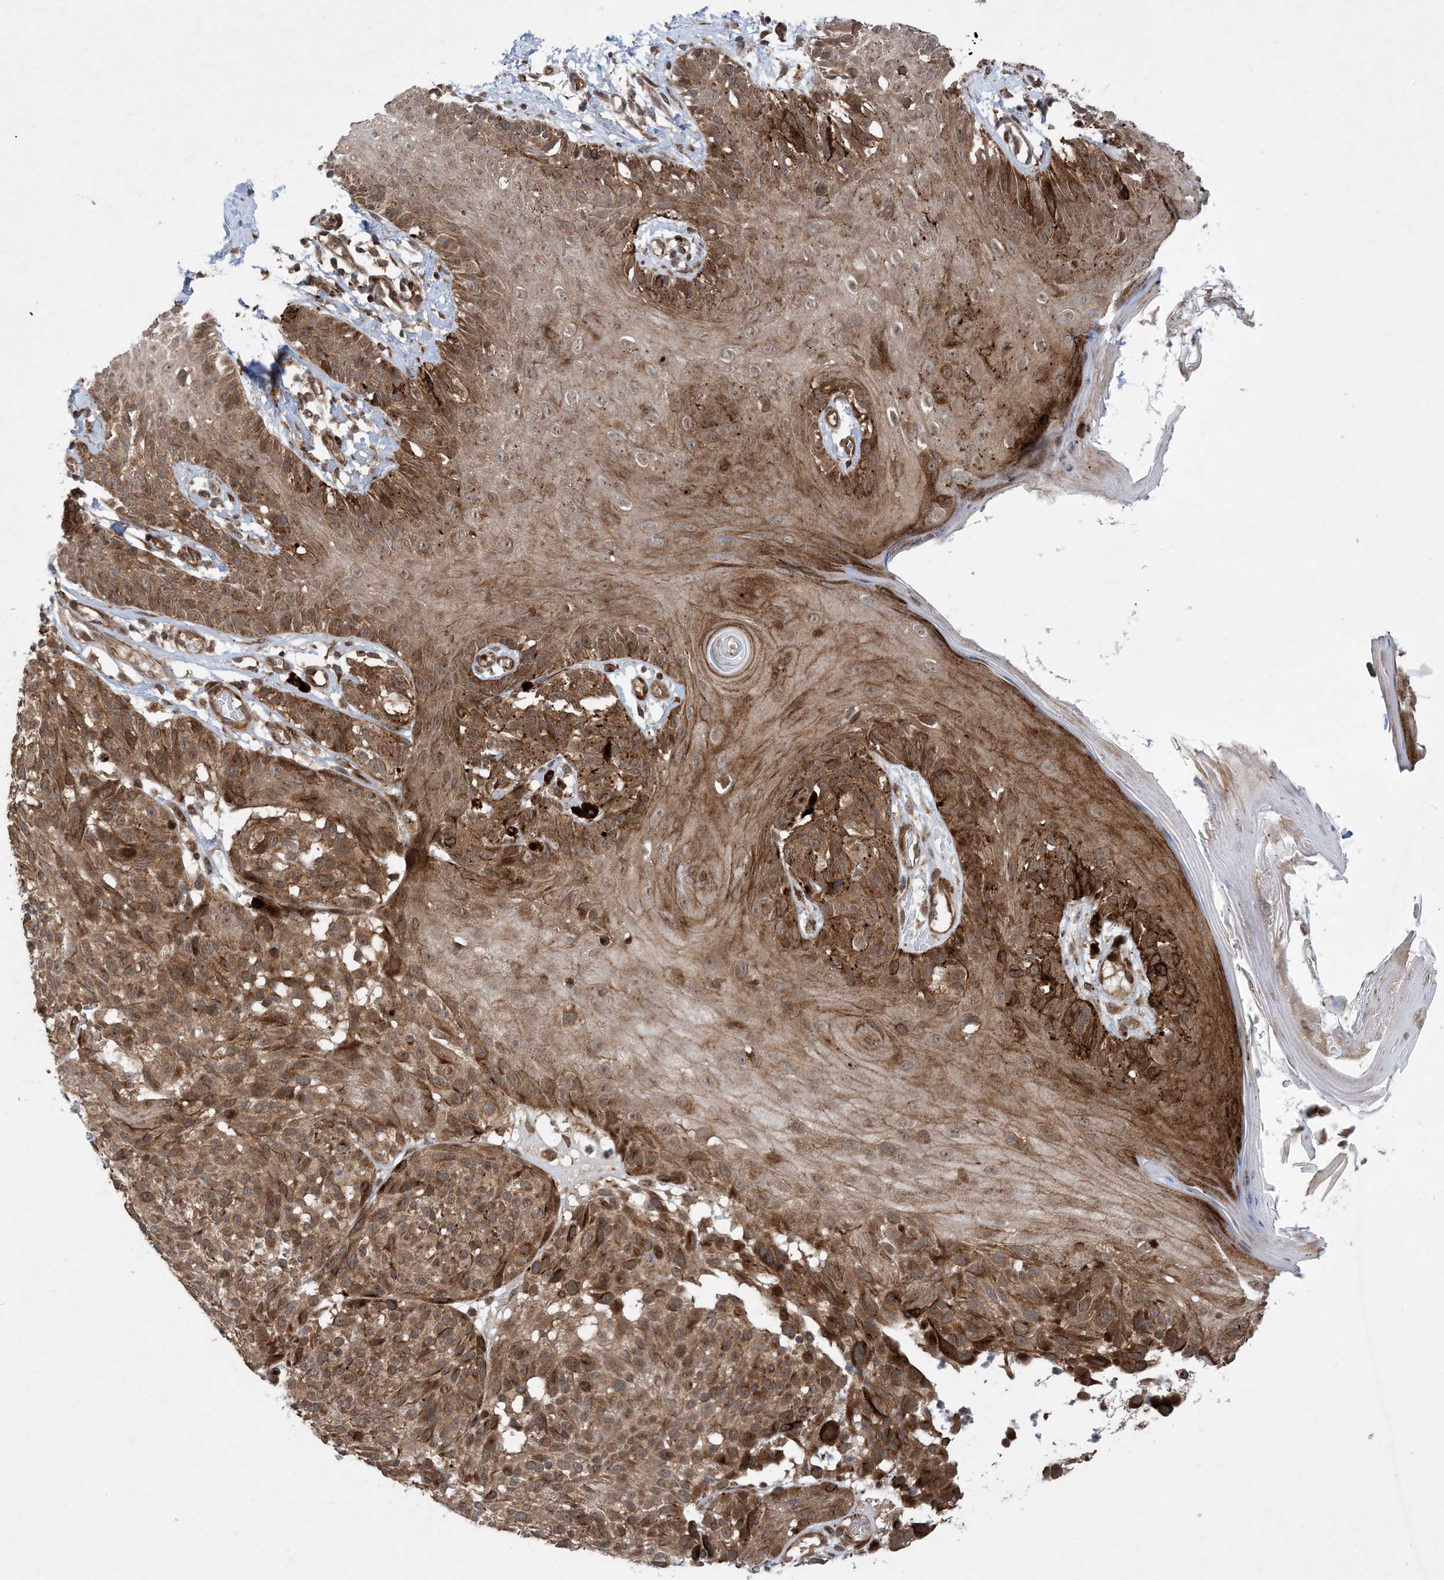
{"staining": {"intensity": "moderate", "quantity": ">75%", "location": "cytoplasmic/membranous,nuclear"}, "tissue": "melanoma", "cell_type": "Tumor cells", "image_type": "cancer", "snomed": [{"axis": "morphology", "description": "Malignant melanoma, NOS"}, {"axis": "topography", "description": "Skin"}], "caption": "Immunohistochemical staining of malignant melanoma reveals moderate cytoplasmic/membranous and nuclear protein staining in about >75% of tumor cells.", "gene": "HEMK1", "patient": {"sex": "male", "age": 83}}